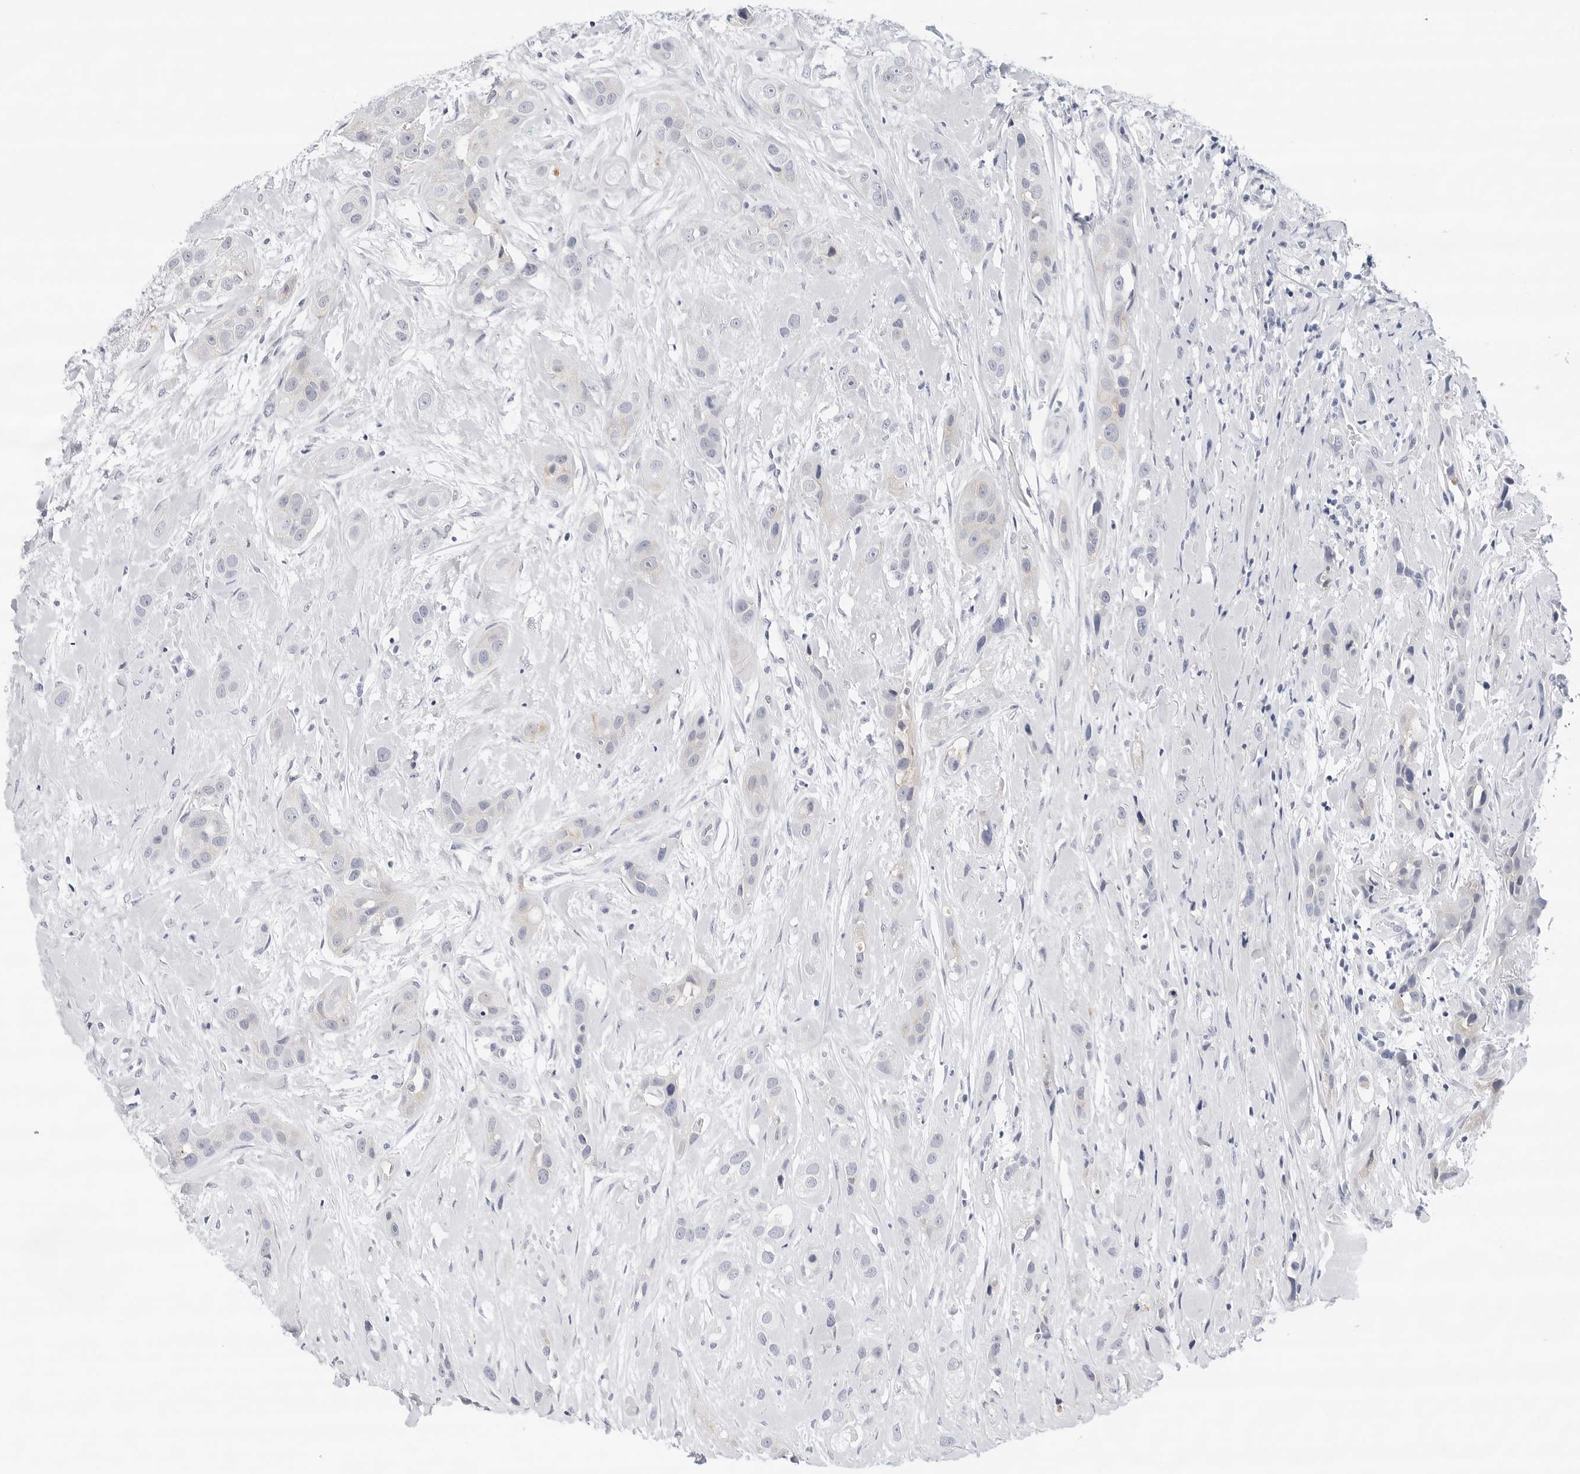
{"staining": {"intensity": "negative", "quantity": "none", "location": "none"}, "tissue": "head and neck cancer", "cell_type": "Tumor cells", "image_type": "cancer", "snomed": [{"axis": "morphology", "description": "Normal tissue, NOS"}, {"axis": "morphology", "description": "Squamous cell carcinoma, NOS"}, {"axis": "topography", "description": "Skeletal muscle"}, {"axis": "topography", "description": "Head-Neck"}], "caption": "IHC micrograph of head and neck cancer stained for a protein (brown), which reveals no staining in tumor cells. (IHC, brightfield microscopy, high magnification).", "gene": "SLC19A1", "patient": {"sex": "male", "age": 51}}